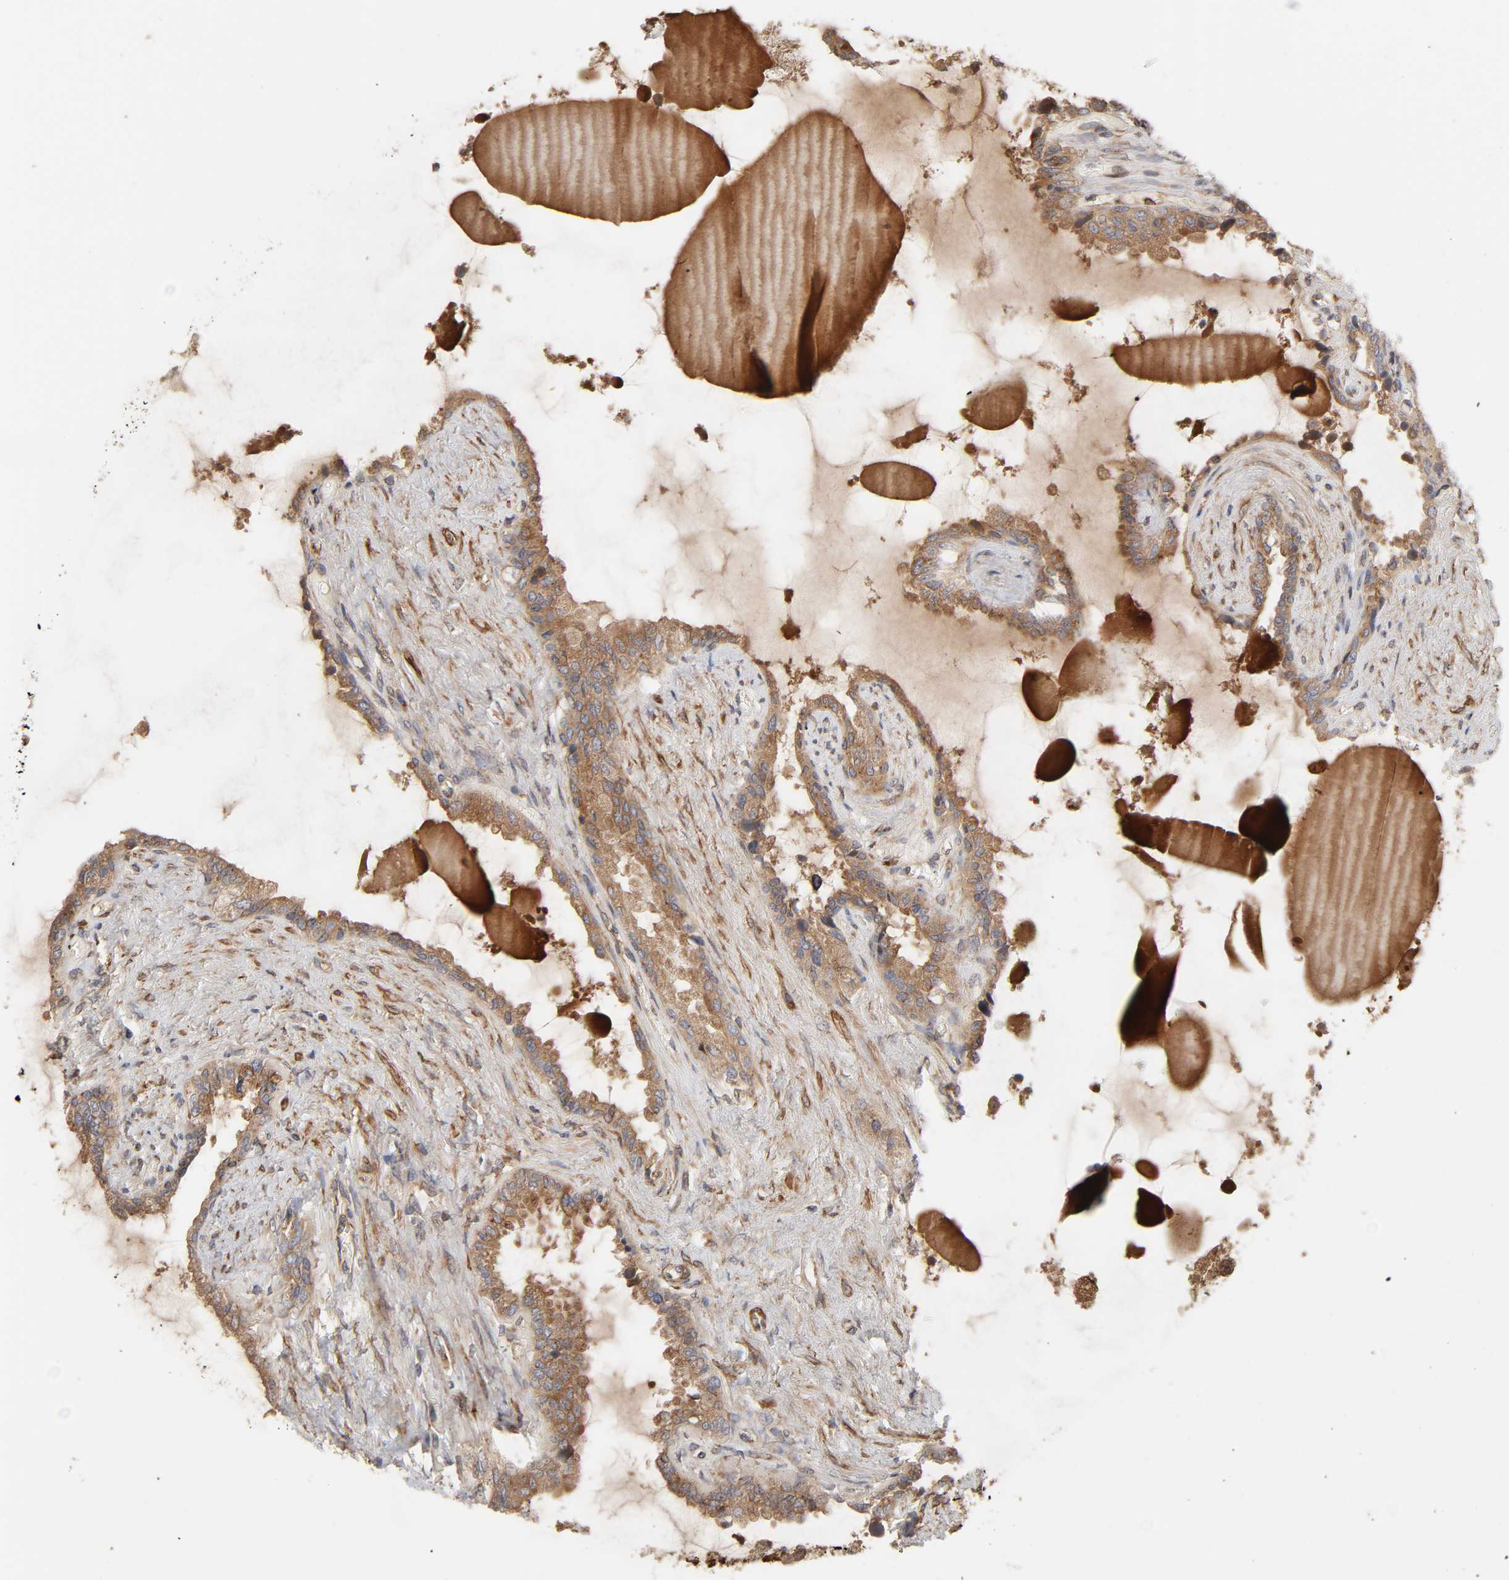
{"staining": {"intensity": "moderate", "quantity": ">75%", "location": "cytoplasmic/membranous"}, "tissue": "seminal vesicle", "cell_type": "Glandular cells", "image_type": "normal", "snomed": [{"axis": "morphology", "description": "Normal tissue, NOS"}, {"axis": "morphology", "description": "Inflammation, NOS"}, {"axis": "topography", "description": "Urinary bladder"}, {"axis": "topography", "description": "Prostate"}, {"axis": "topography", "description": "Seminal veicle"}], "caption": "The micrograph exhibits a brown stain indicating the presence of a protein in the cytoplasmic/membranous of glandular cells in seminal vesicle. The protein is stained brown, and the nuclei are stained in blue (DAB (3,3'-diaminobenzidine) IHC with brightfield microscopy, high magnification).", "gene": "GNPTG", "patient": {"sex": "male", "age": 82}}